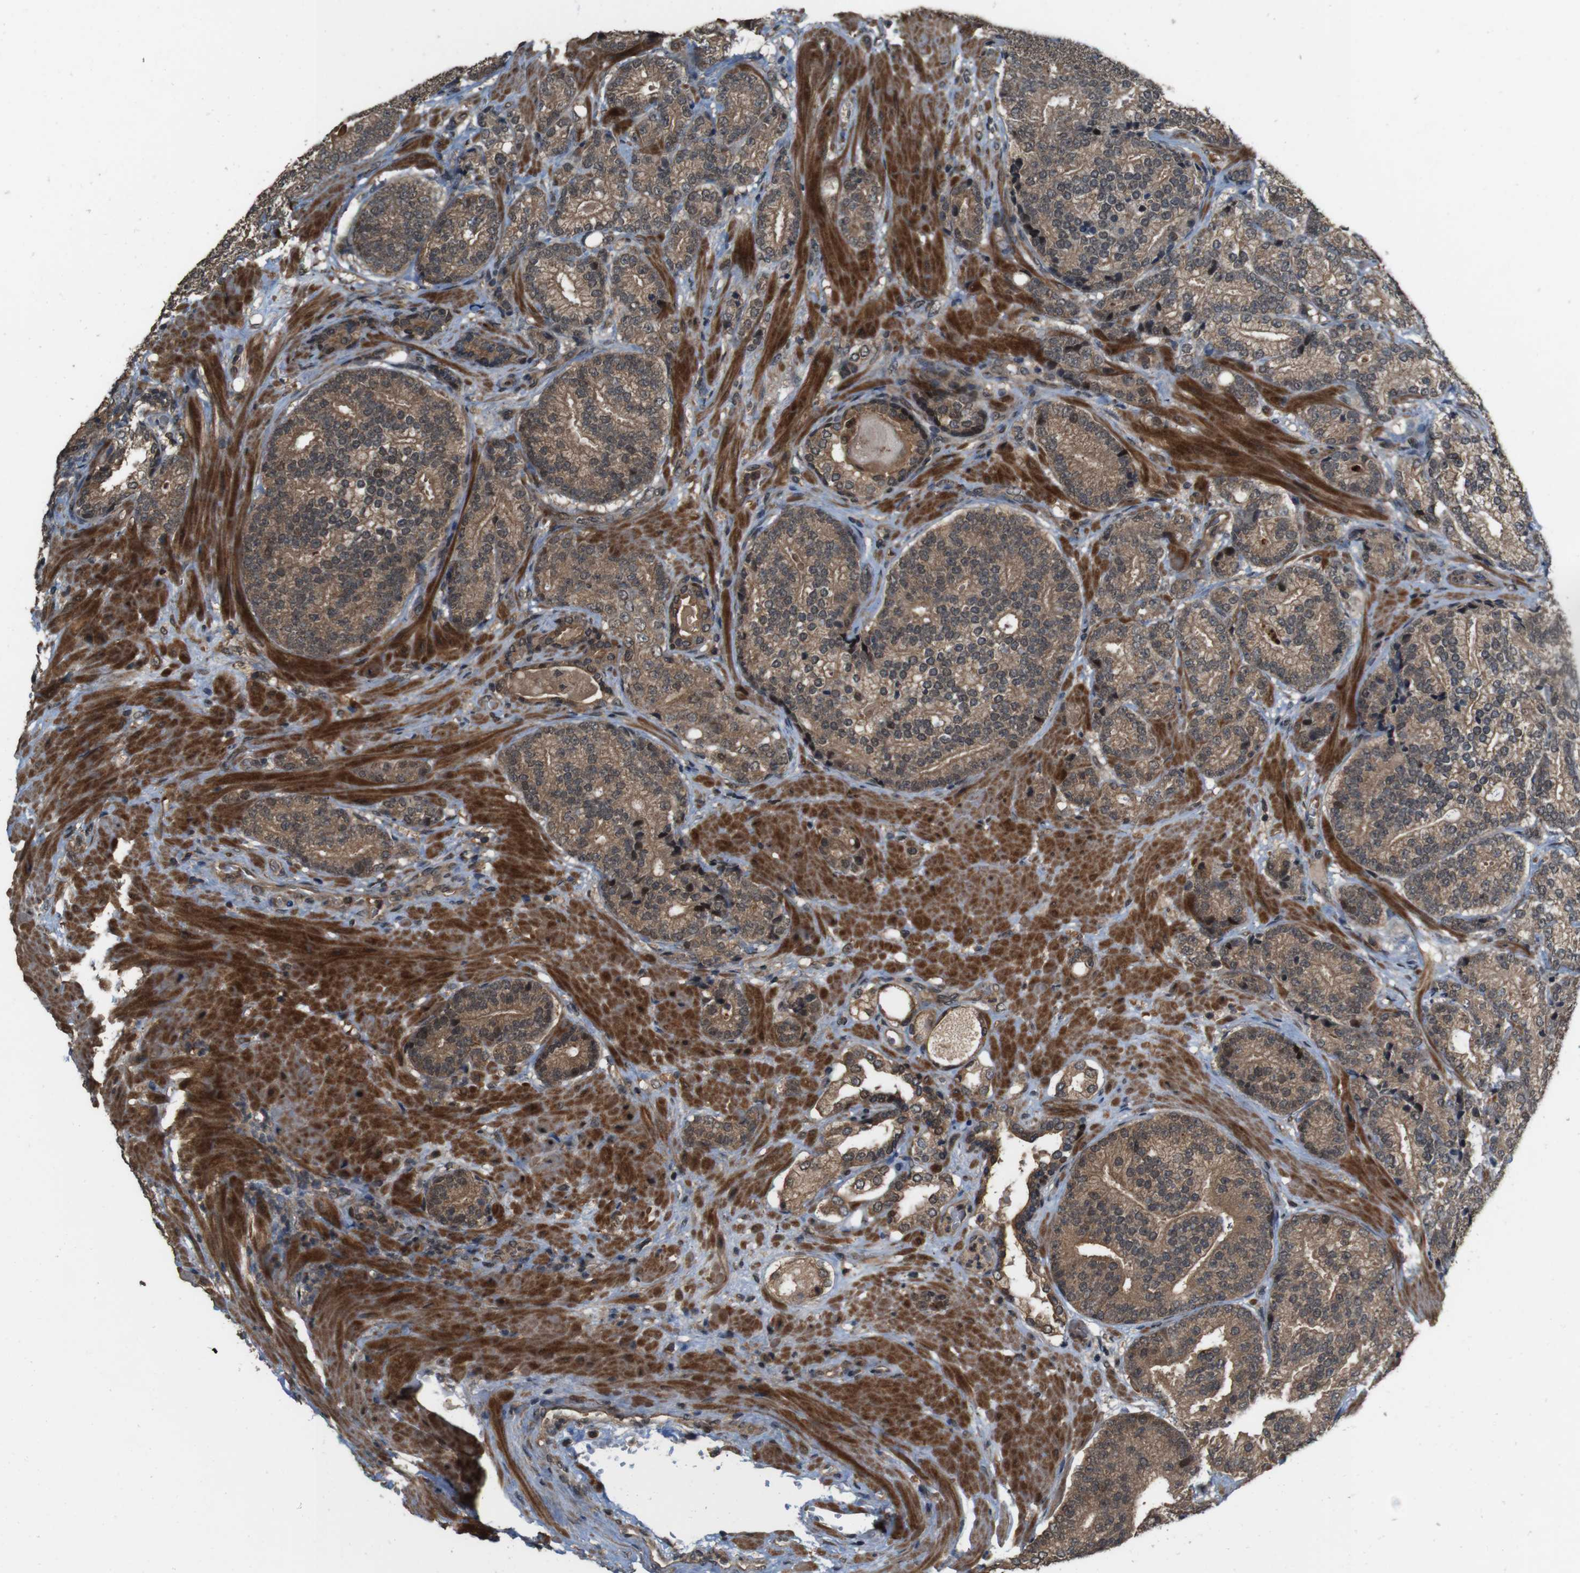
{"staining": {"intensity": "moderate", "quantity": ">75%", "location": "cytoplasmic/membranous"}, "tissue": "prostate cancer", "cell_type": "Tumor cells", "image_type": "cancer", "snomed": [{"axis": "morphology", "description": "Adenocarcinoma, High grade"}, {"axis": "topography", "description": "Prostate"}], "caption": "Moderate cytoplasmic/membranous staining for a protein is present in about >75% of tumor cells of prostate cancer using immunohistochemistry (IHC).", "gene": "CDC34", "patient": {"sex": "male", "age": 61}}